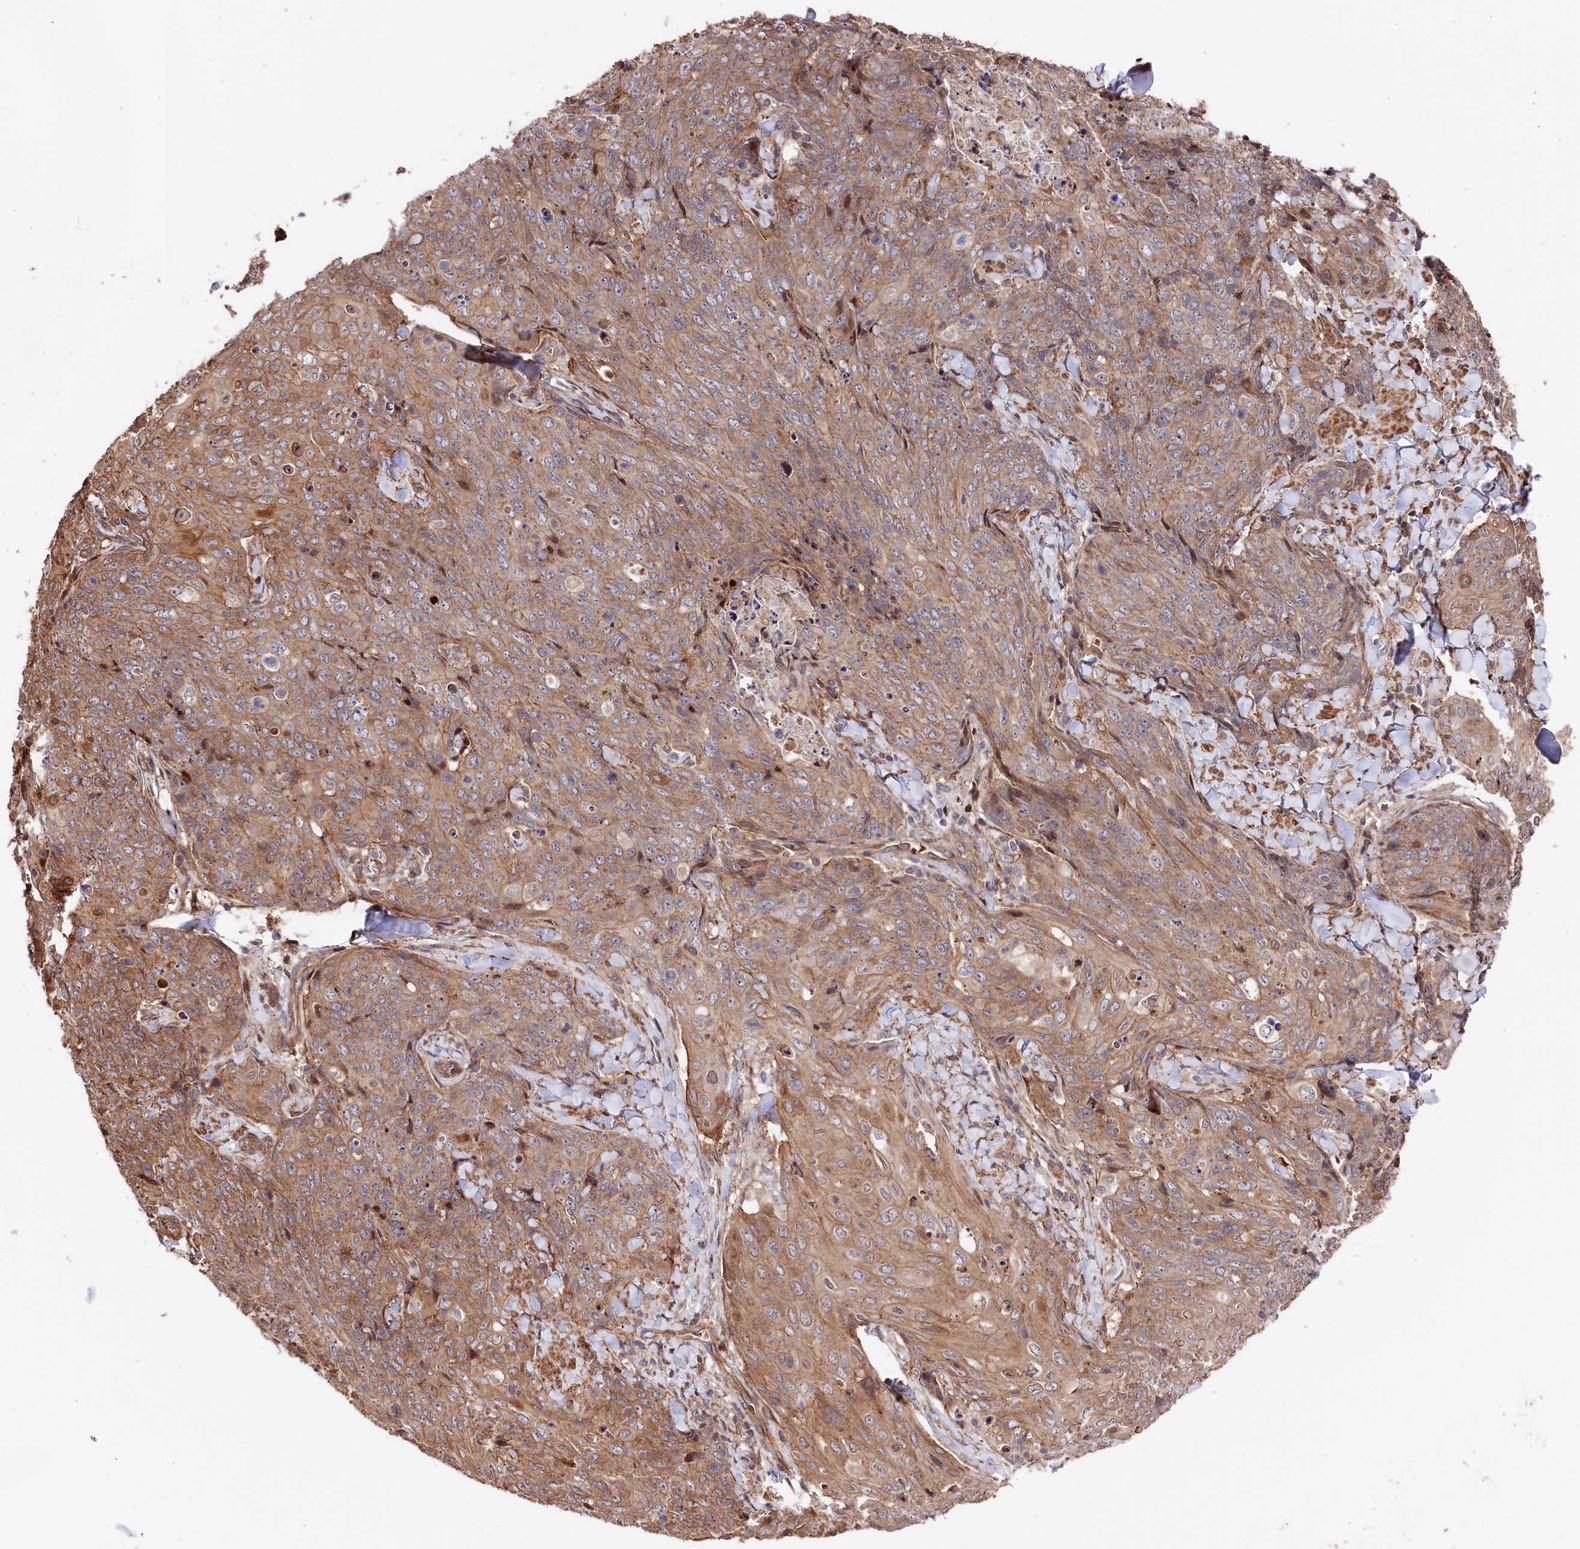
{"staining": {"intensity": "moderate", "quantity": ">75%", "location": "cytoplasmic/membranous"}, "tissue": "skin cancer", "cell_type": "Tumor cells", "image_type": "cancer", "snomed": [{"axis": "morphology", "description": "Squamous cell carcinoma, NOS"}, {"axis": "topography", "description": "Skin"}, {"axis": "topography", "description": "Vulva"}], "caption": "The immunohistochemical stain highlights moderate cytoplasmic/membranous staining in tumor cells of skin cancer tissue.", "gene": "TNKS1BP1", "patient": {"sex": "female", "age": 85}}